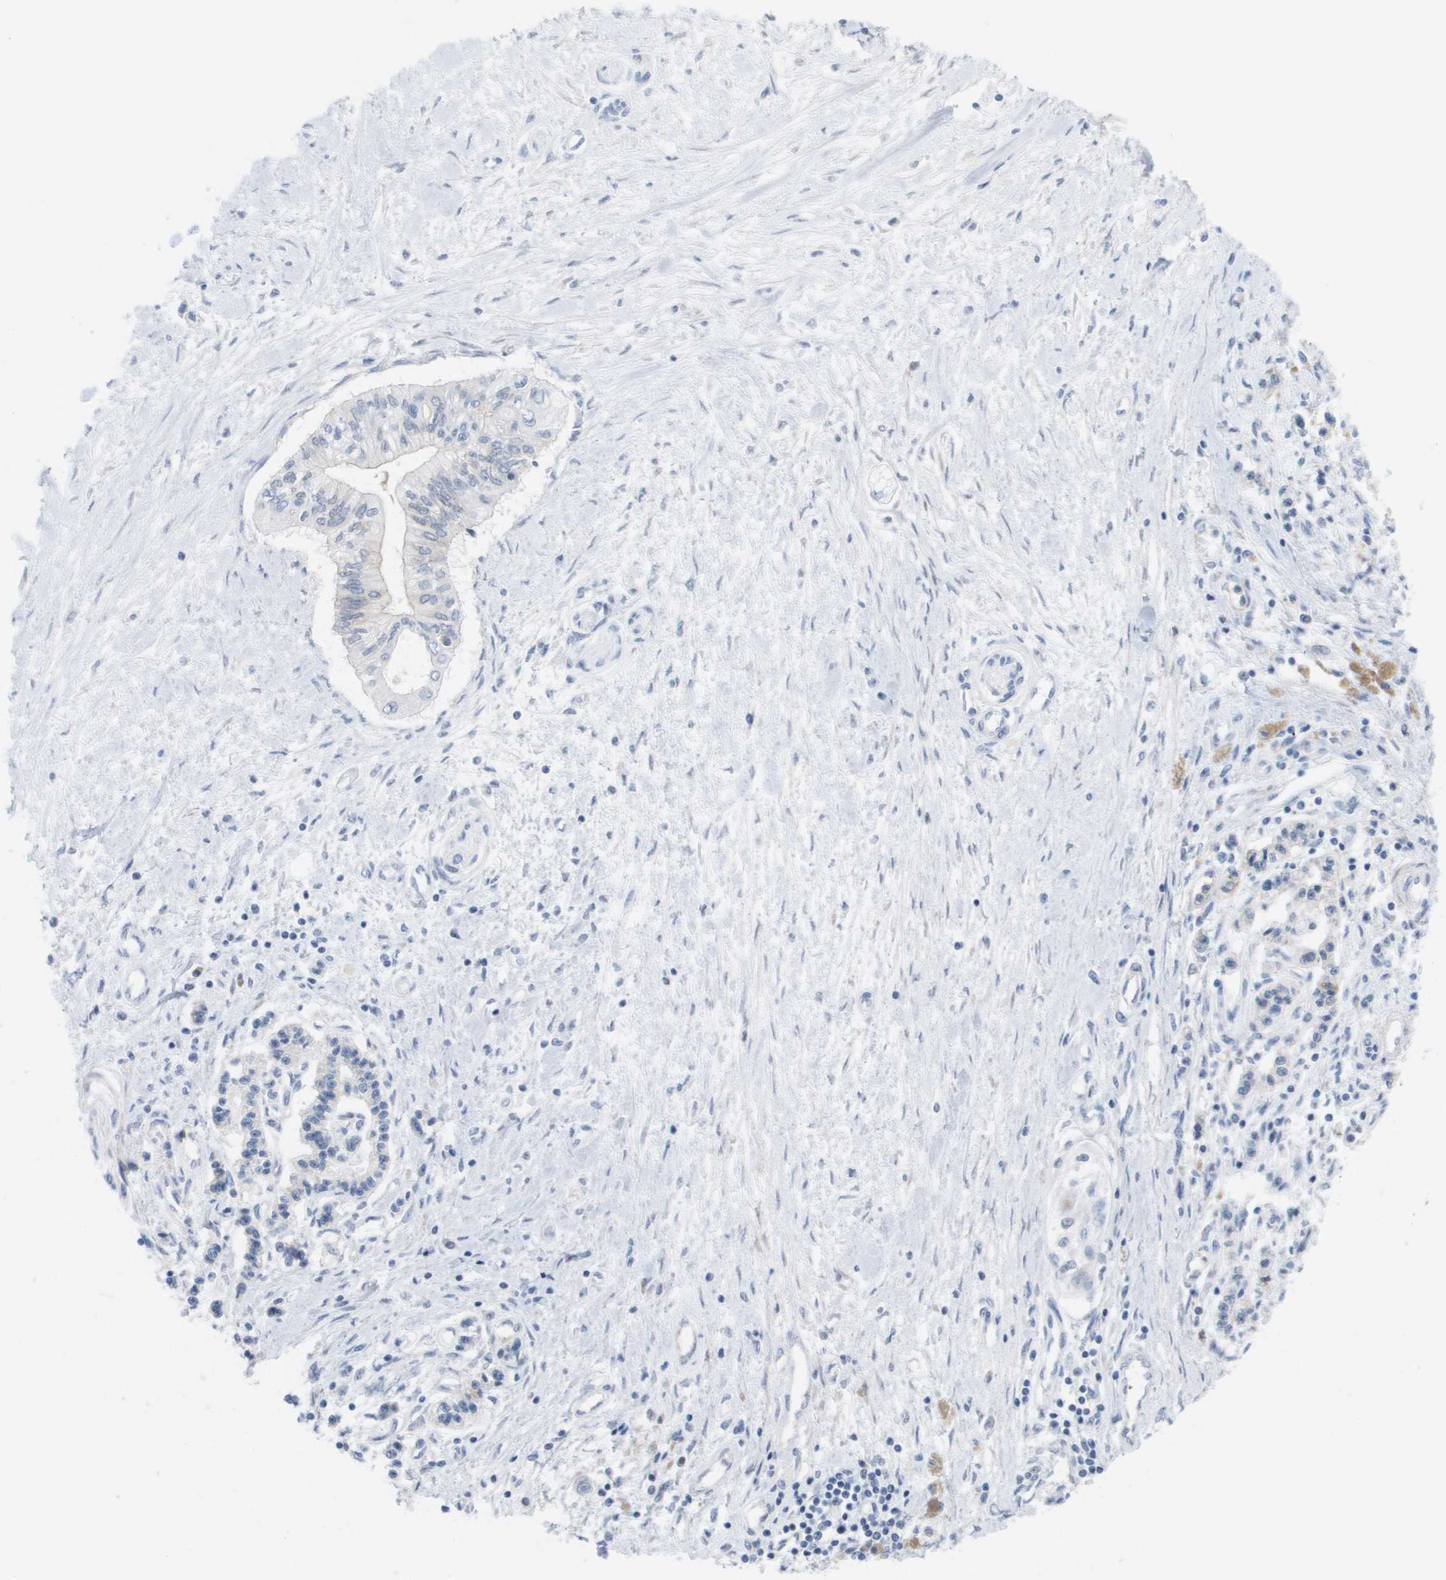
{"staining": {"intensity": "negative", "quantity": "none", "location": "none"}, "tissue": "pancreatic cancer", "cell_type": "Tumor cells", "image_type": "cancer", "snomed": [{"axis": "morphology", "description": "Adenocarcinoma, NOS"}, {"axis": "topography", "description": "Pancreas"}], "caption": "An image of pancreatic adenocarcinoma stained for a protein exhibits no brown staining in tumor cells.", "gene": "MARCHF8", "patient": {"sex": "female", "age": 77}}